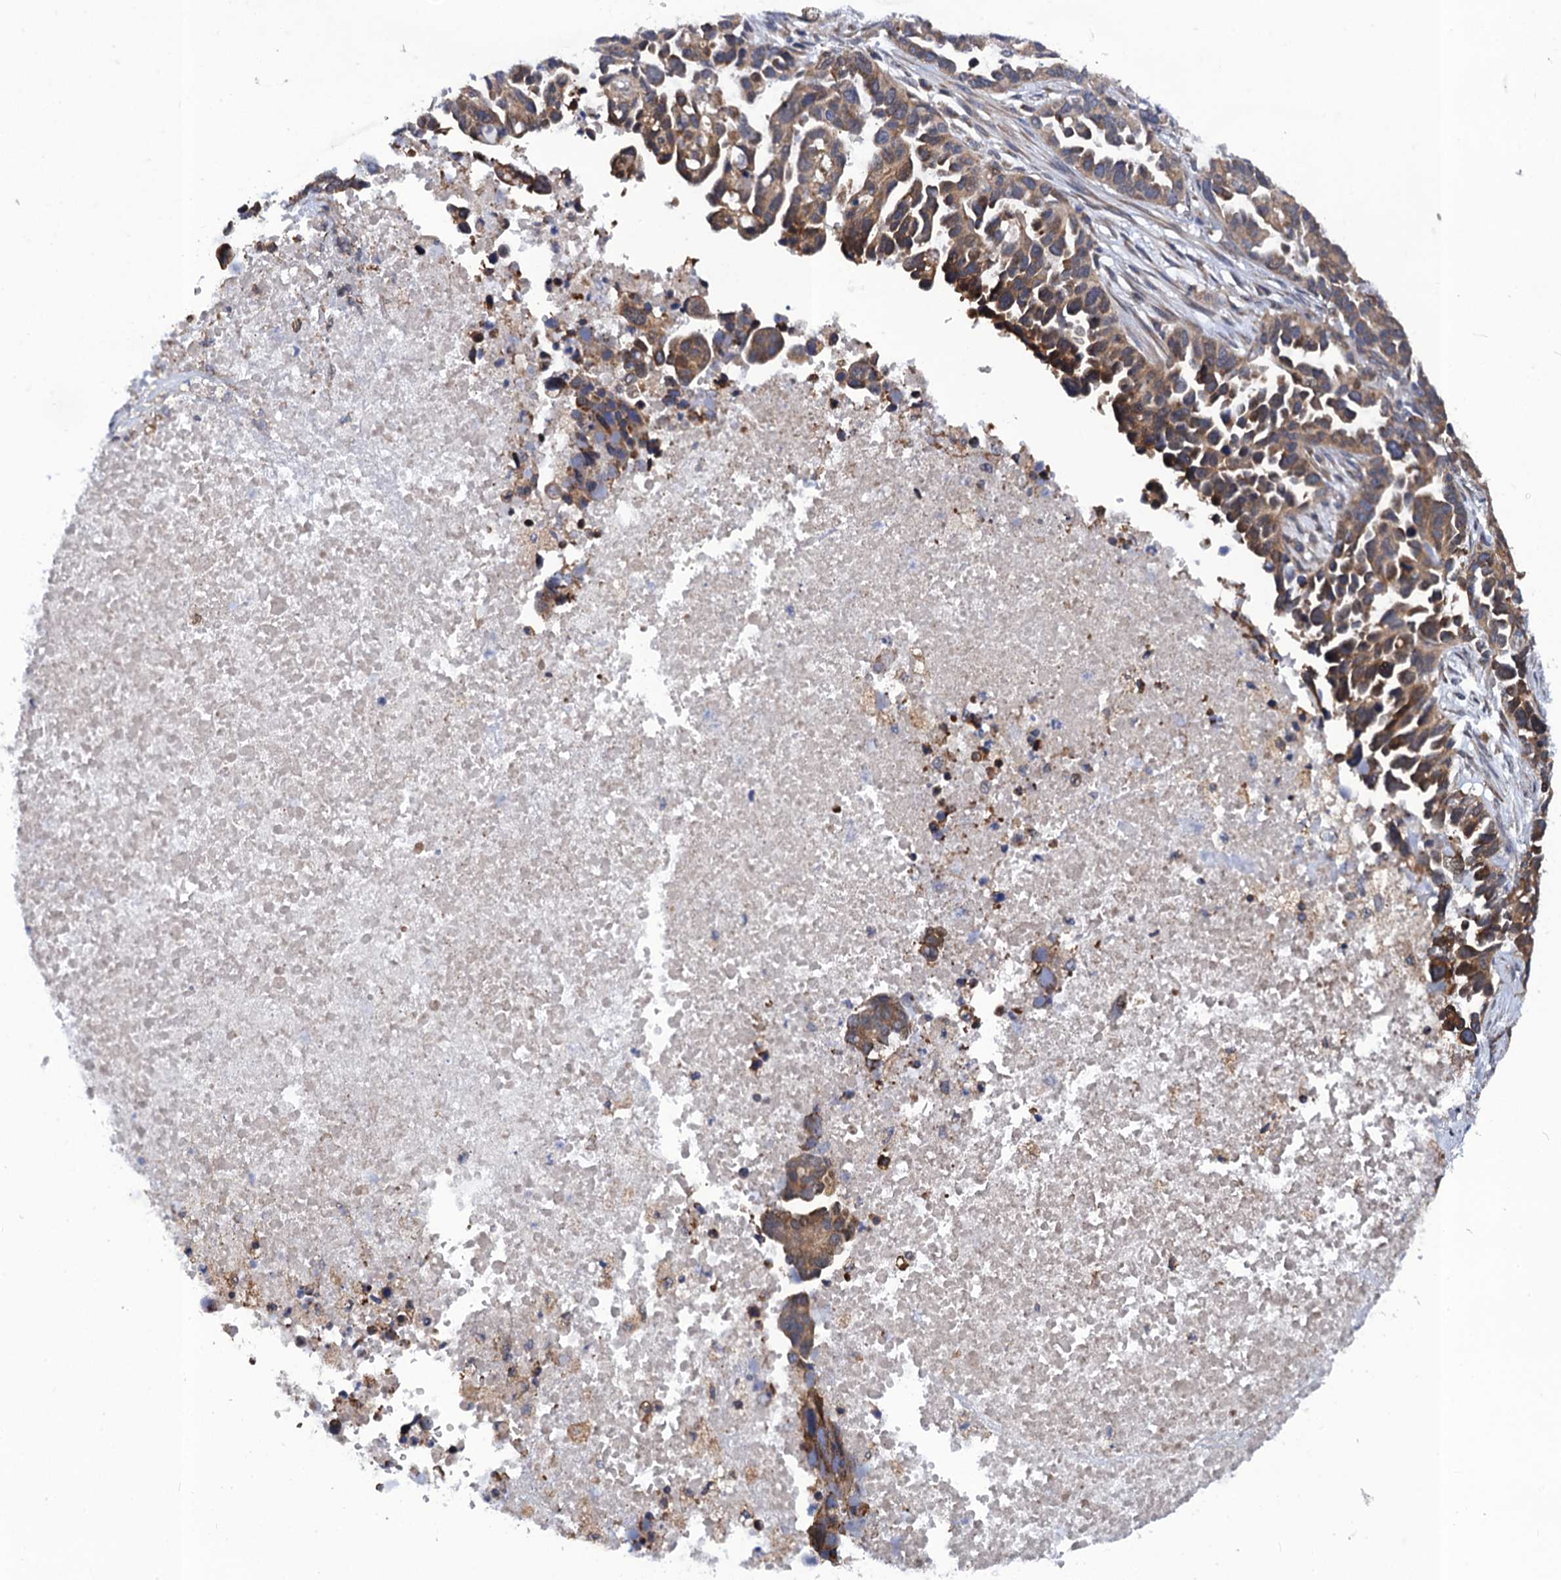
{"staining": {"intensity": "moderate", "quantity": ">75%", "location": "cytoplasmic/membranous"}, "tissue": "ovarian cancer", "cell_type": "Tumor cells", "image_type": "cancer", "snomed": [{"axis": "morphology", "description": "Cystadenocarcinoma, serous, NOS"}, {"axis": "topography", "description": "Ovary"}], "caption": "About >75% of tumor cells in serous cystadenocarcinoma (ovarian) show moderate cytoplasmic/membranous protein staining as visualized by brown immunohistochemical staining.", "gene": "PGLS", "patient": {"sex": "female", "age": 54}}